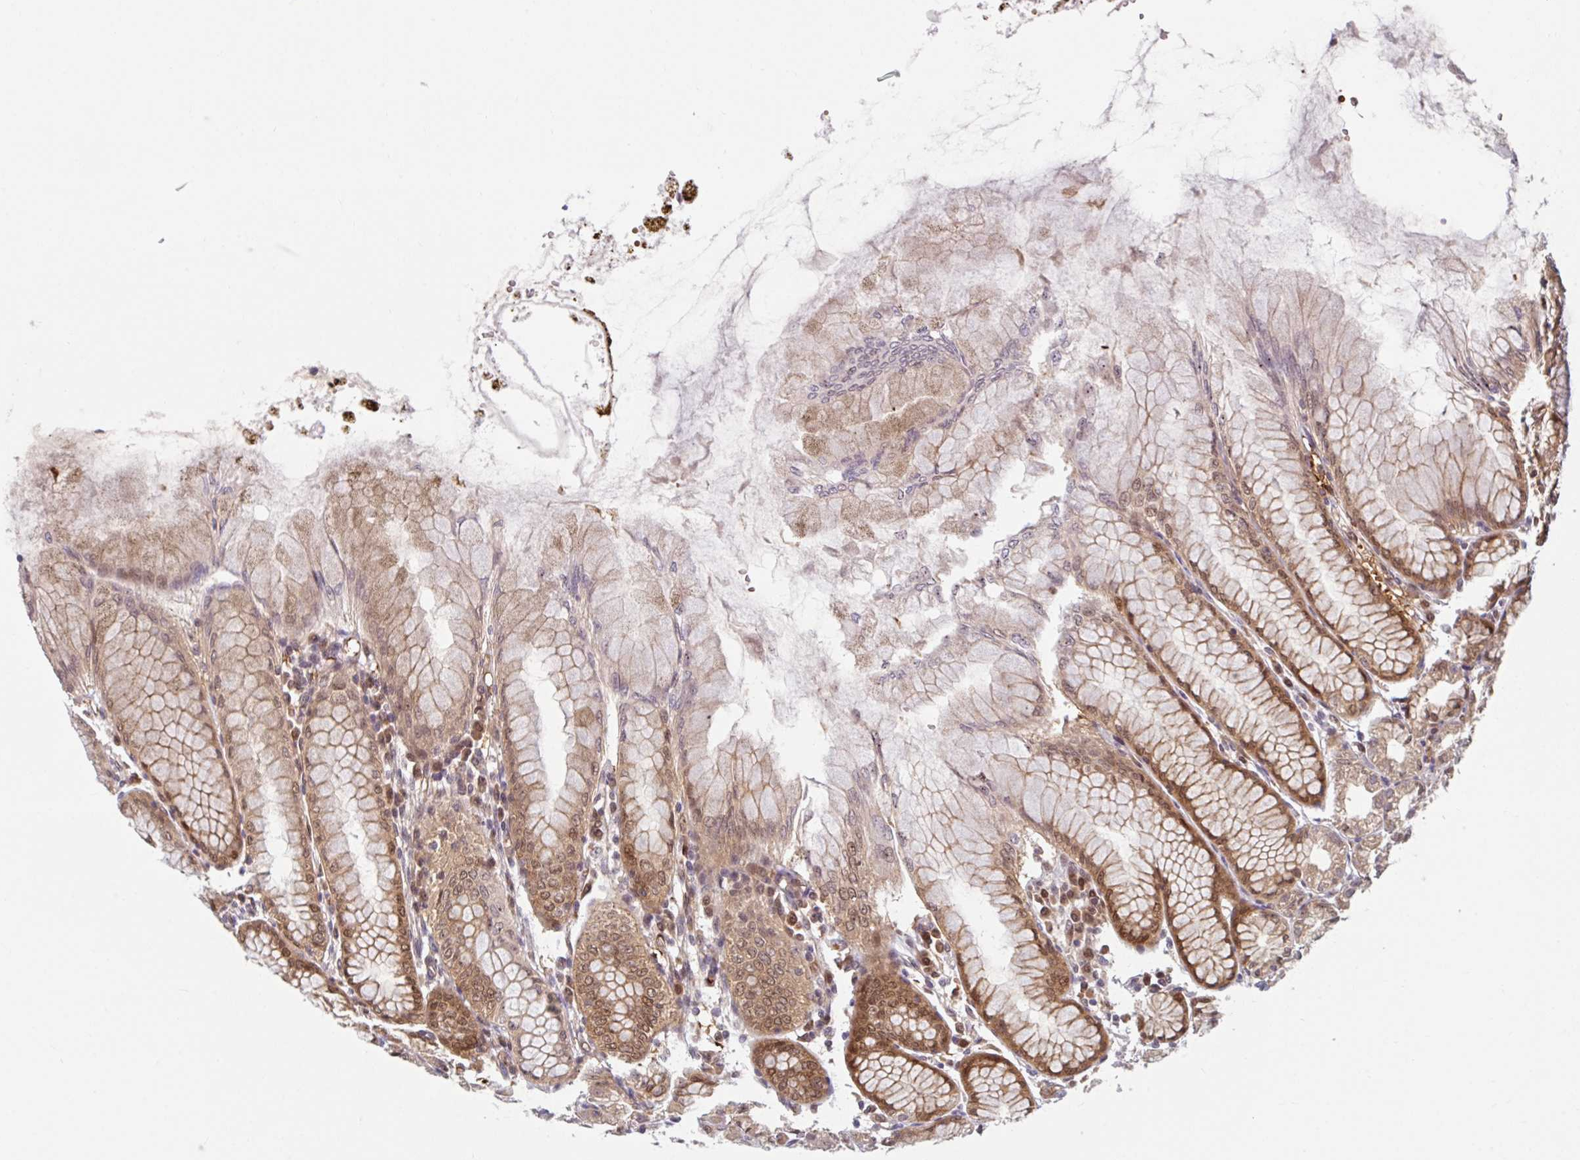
{"staining": {"intensity": "strong", "quantity": ">75%", "location": "cytoplasmic/membranous,nuclear"}, "tissue": "stomach", "cell_type": "Glandular cells", "image_type": "normal", "snomed": [{"axis": "morphology", "description": "Normal tissue, NOS"}, {"axis": "topography", "description": "Stomach"}], "caption": "A brown stain labels strong cytoplasmic/membranous,nuclear staining of a protein in glandular cells of normal human stomach. (DAB IHC with brightfield microscopy, high magnification).", "gene": "HMBS", "patient": {"sex": "female", "age": 57}}